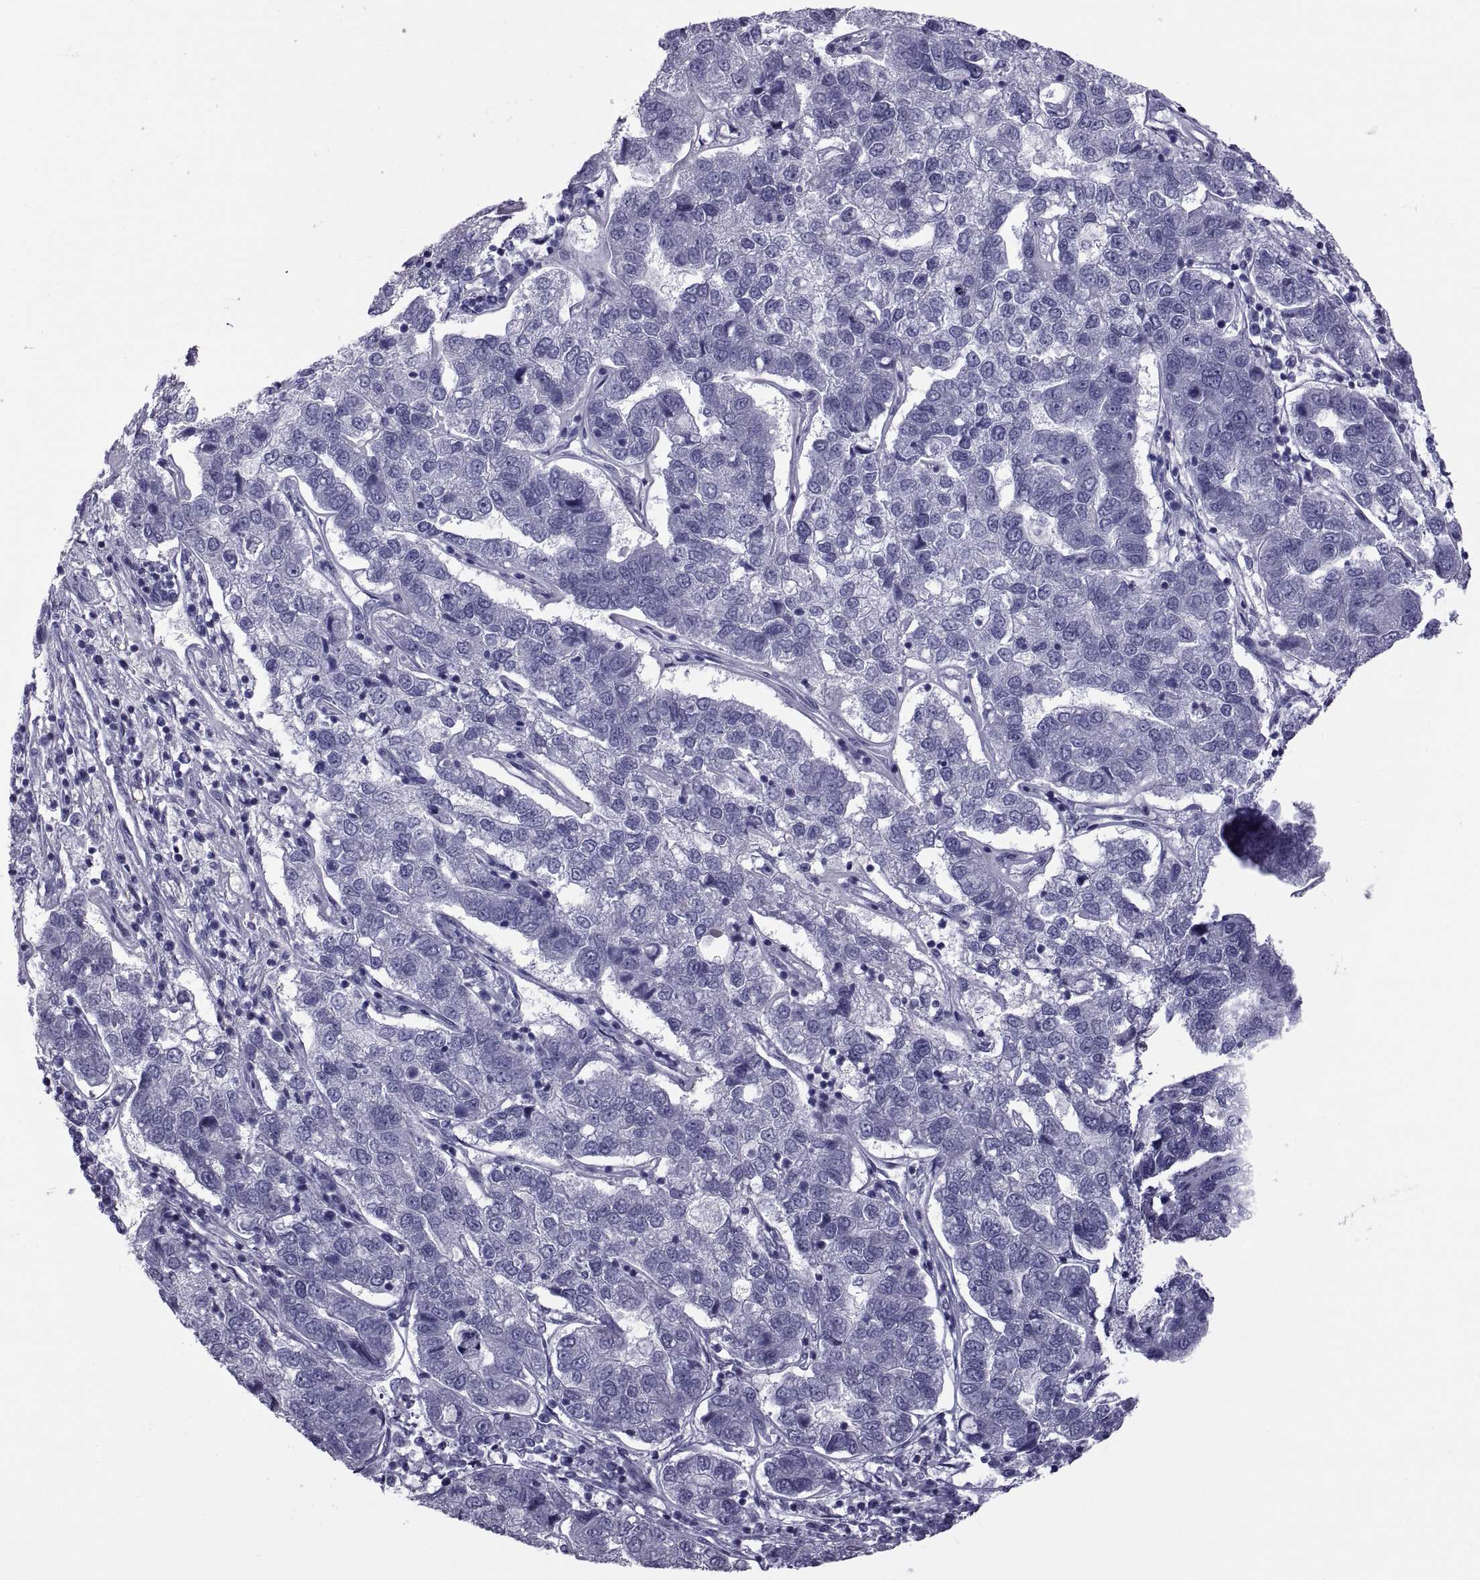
{"staining": {"intensity": "negative", "quantity": "none", "location": "none"}, "tissue": "pancreatic cancer", "cell_type": "Tumor cells", "image_type": "cancer", "snomed": [{"axis": "morphology", "description": "Adenocarcinoma, NOS"}, {"axis": "topography", "description": "Pancreas"}], "caption": "Tumor cells show no significant positivity in adenocarcinoma (pancreatic).", "gene": "MAGEB1", "patient": {"sex": "female", "age": 61}}